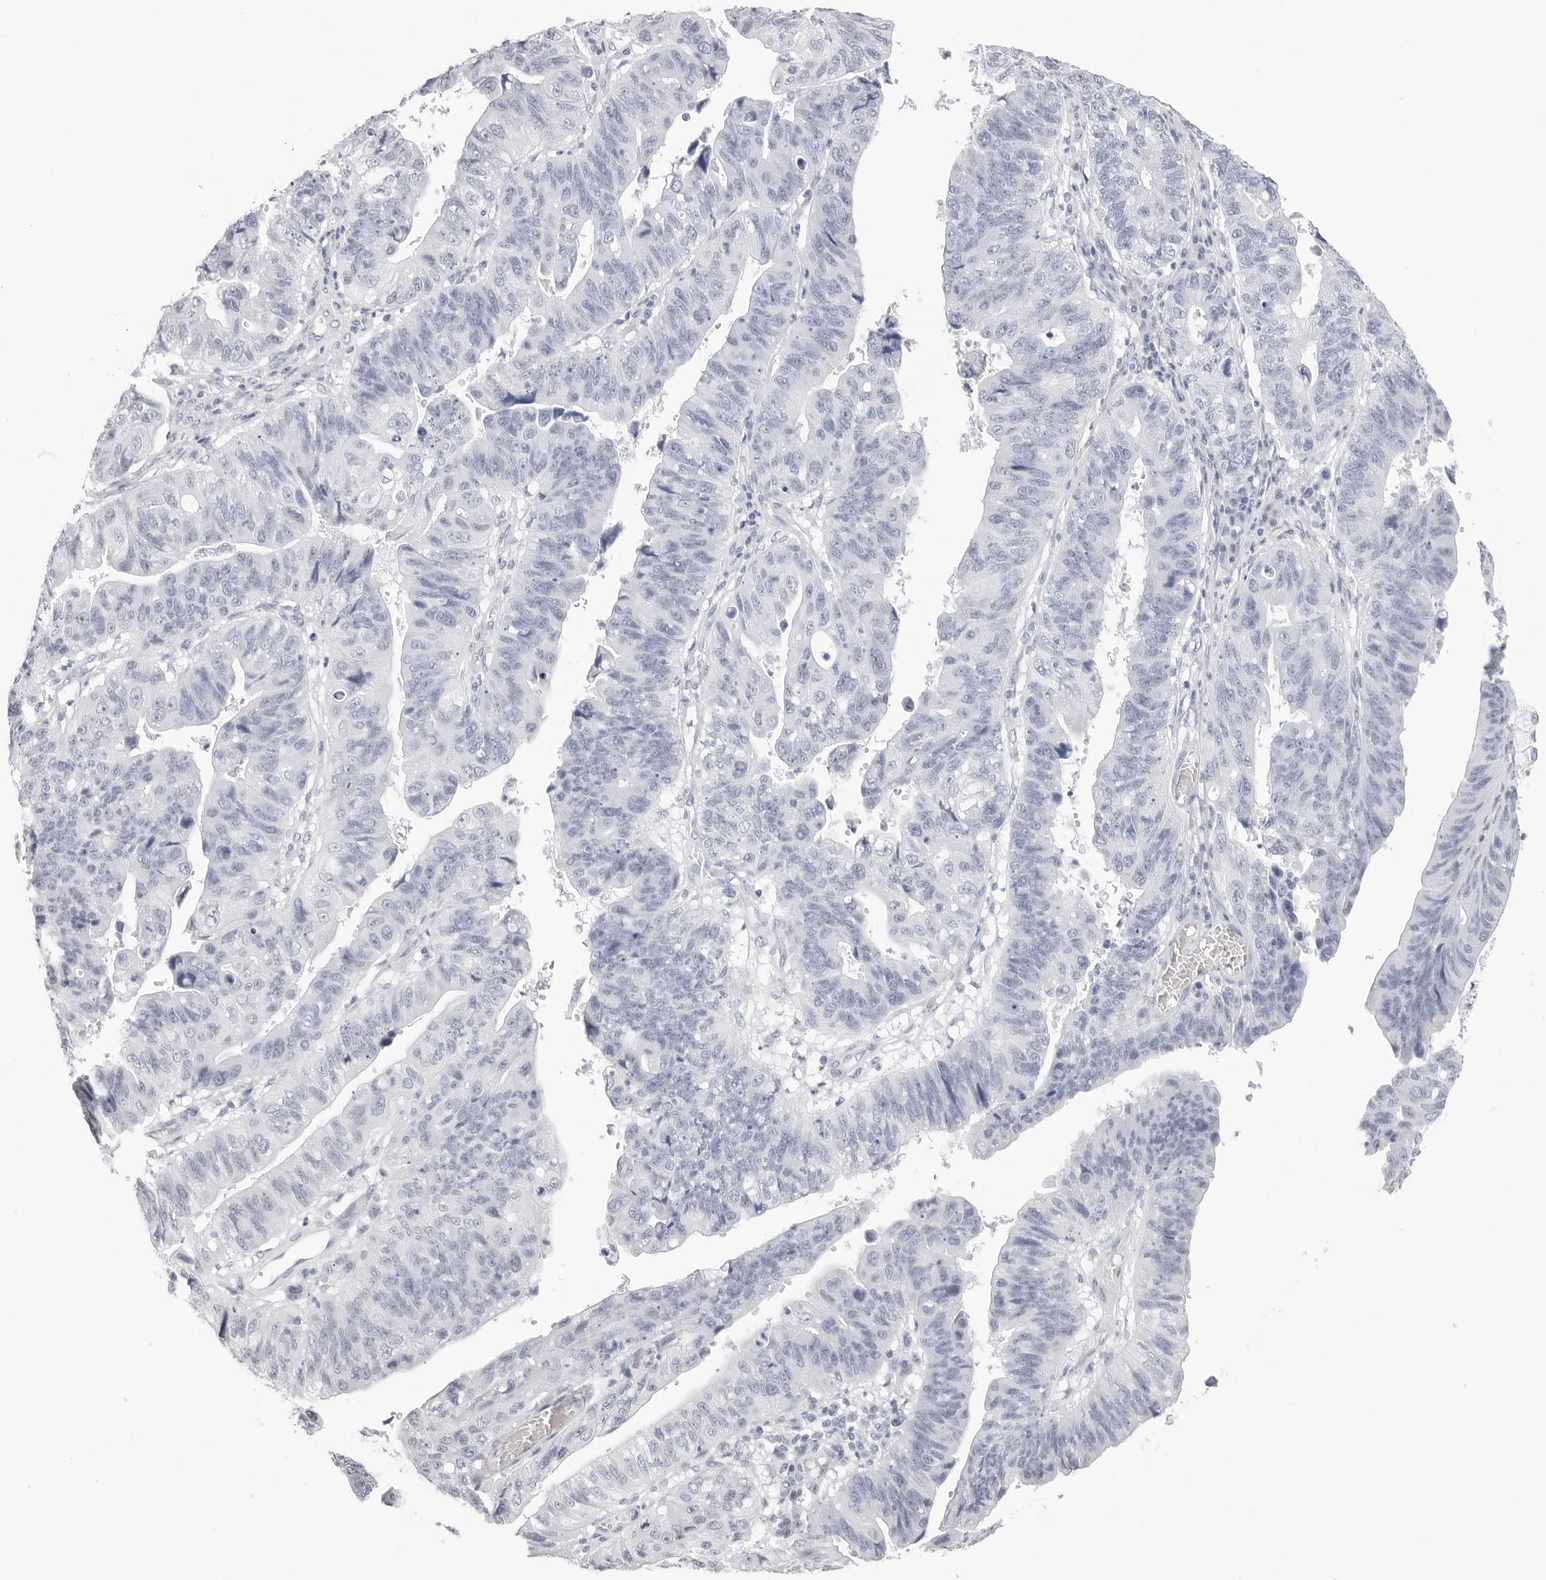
{"staining": {"intensity": "negative", "quantity": "none", "location": "none"}, "tissue": "stomach cancer", "cell_type": "Tumor cells", "image_type": "cancer", "snomed": [{"axis": "morphology", "description": "Adenocarcinoma, NOS"}, {"axis": "topography", "description": "Stomach"}], "caption": "Stomach adenocarcinoma stained for a protein using immunohistochemistry demonstrates no expression tumor cells.", "gene": "CST5", "patient": {"sex": "male", "age": 59}}